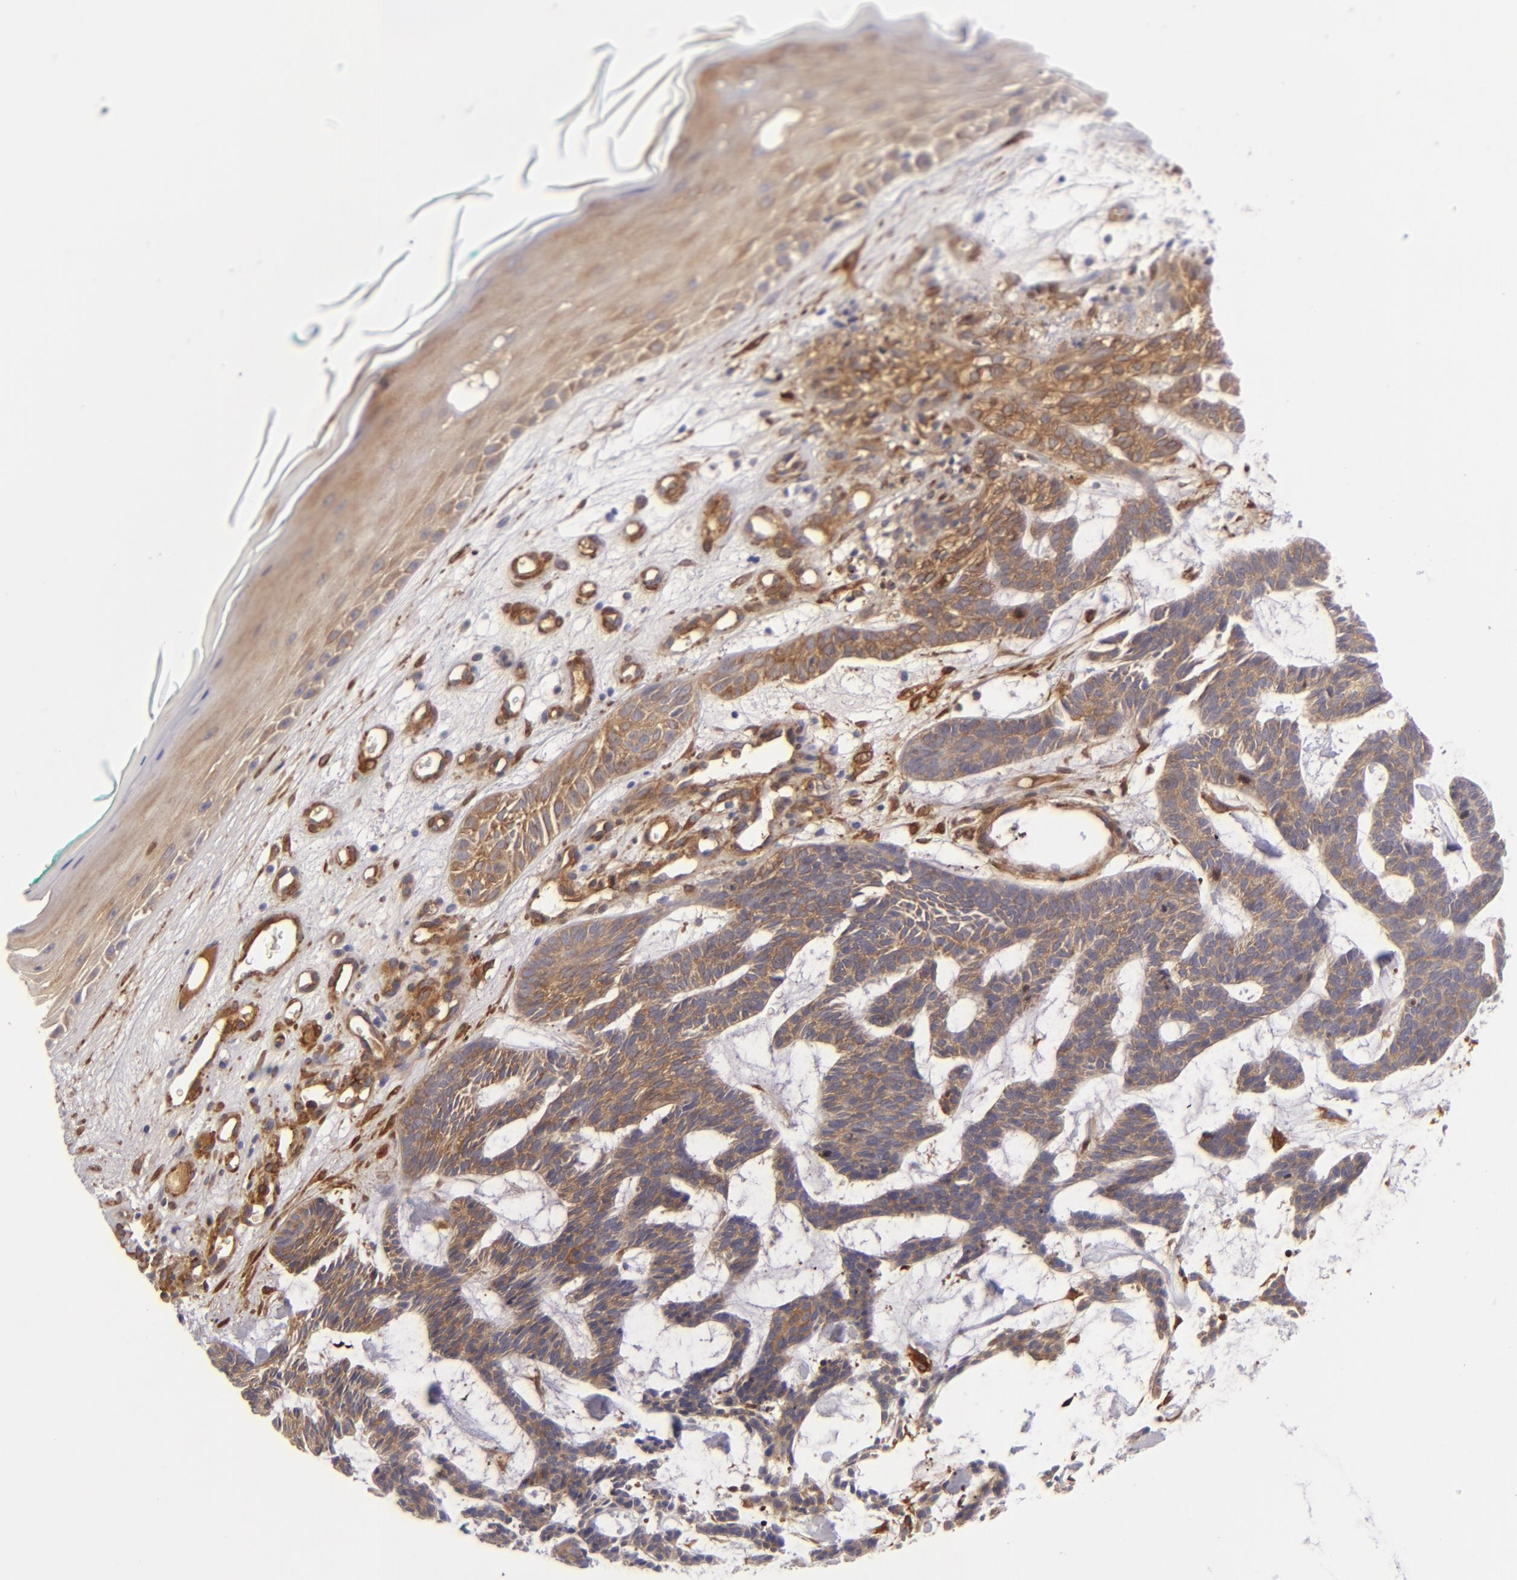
{"staining": {"intensity": "moderate", "quantity": ">75%", "location": "cytoplasmic/membranous"}, "tissue": "skin cancer", "cell_type": "Tumor cells", "image_type": "cancer", "snomed": [{"axis": "morphology", "description": "Basal cell carcinoma"}, {"axis": "topography", "description": "Skin"}], "caption": "Tumor cells demonstrate medium levels of moderate cytoplasmic/membranous expression in about >75% of cells in human skin cancer. The staining was performed using DAB, with brown indicating positive protein expression. Nuclei are stained blue with hematoxylin.", "gene": "VCL", "patient": {"sex": "male", "age": 75}}